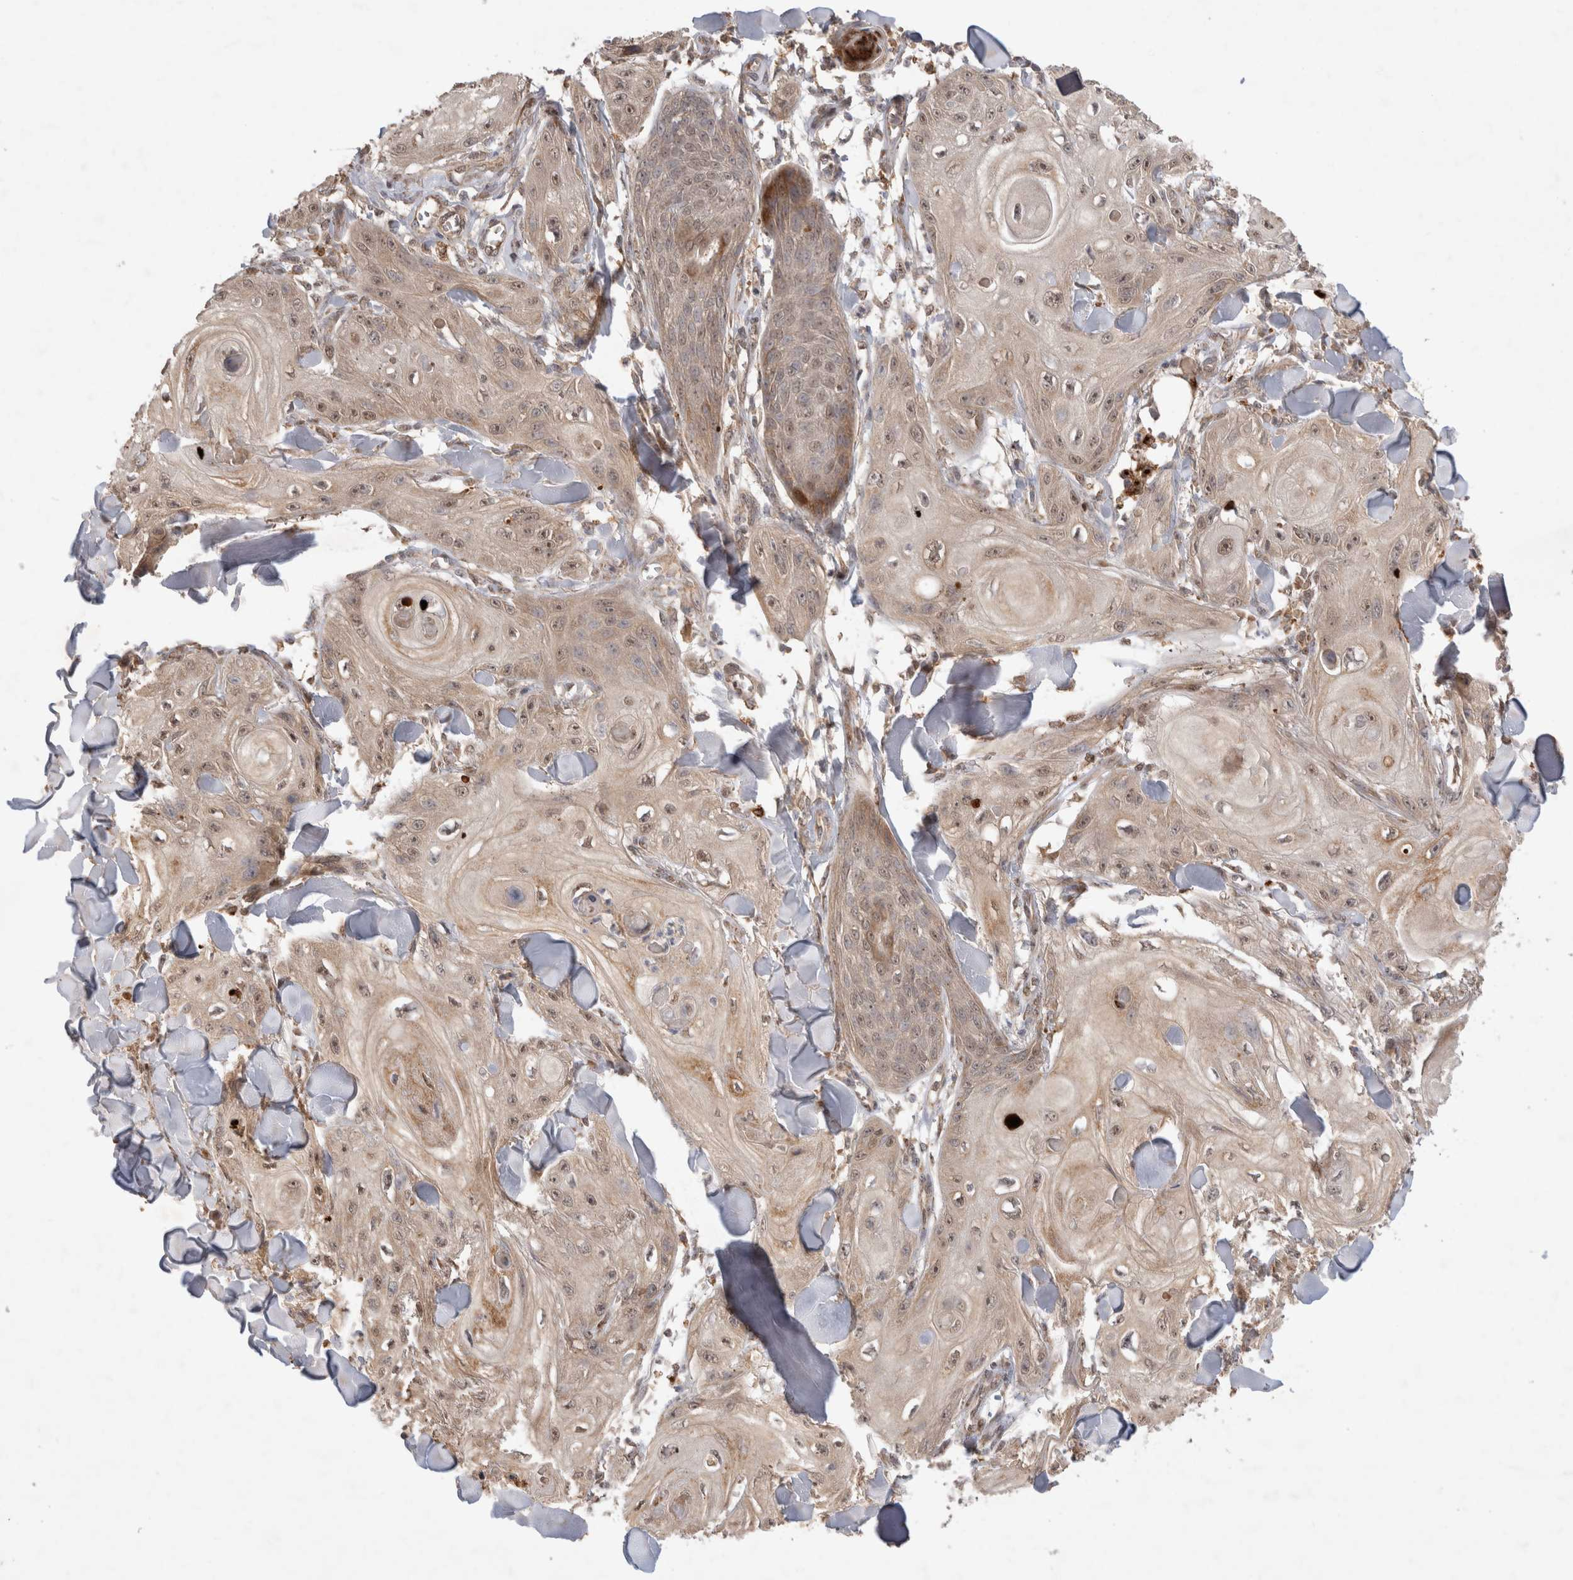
{"staining": {"intensity": "weak", "quantity": ">75%", "location": "cytoplasmic/membranous,nuclear"}, "tissue": "skin cancer", "cell_type": "Tumor cells", "image_type": "cancer", "snomed": [{"axis": "morphology", "description": "Squamous cell carcinoma, NOS"}, {"axis": "topography", "description": "Skin"}], "caption": "The micrograph exhibits immunohistochemical staining of squamous cell carcinoma (skin). There is weak cytoplasmic/membranous and nuclear expression is seen in about >75% of tumor cells.", "gene": "FAM221A", "patient": {"sex": "male", "age": 74}}